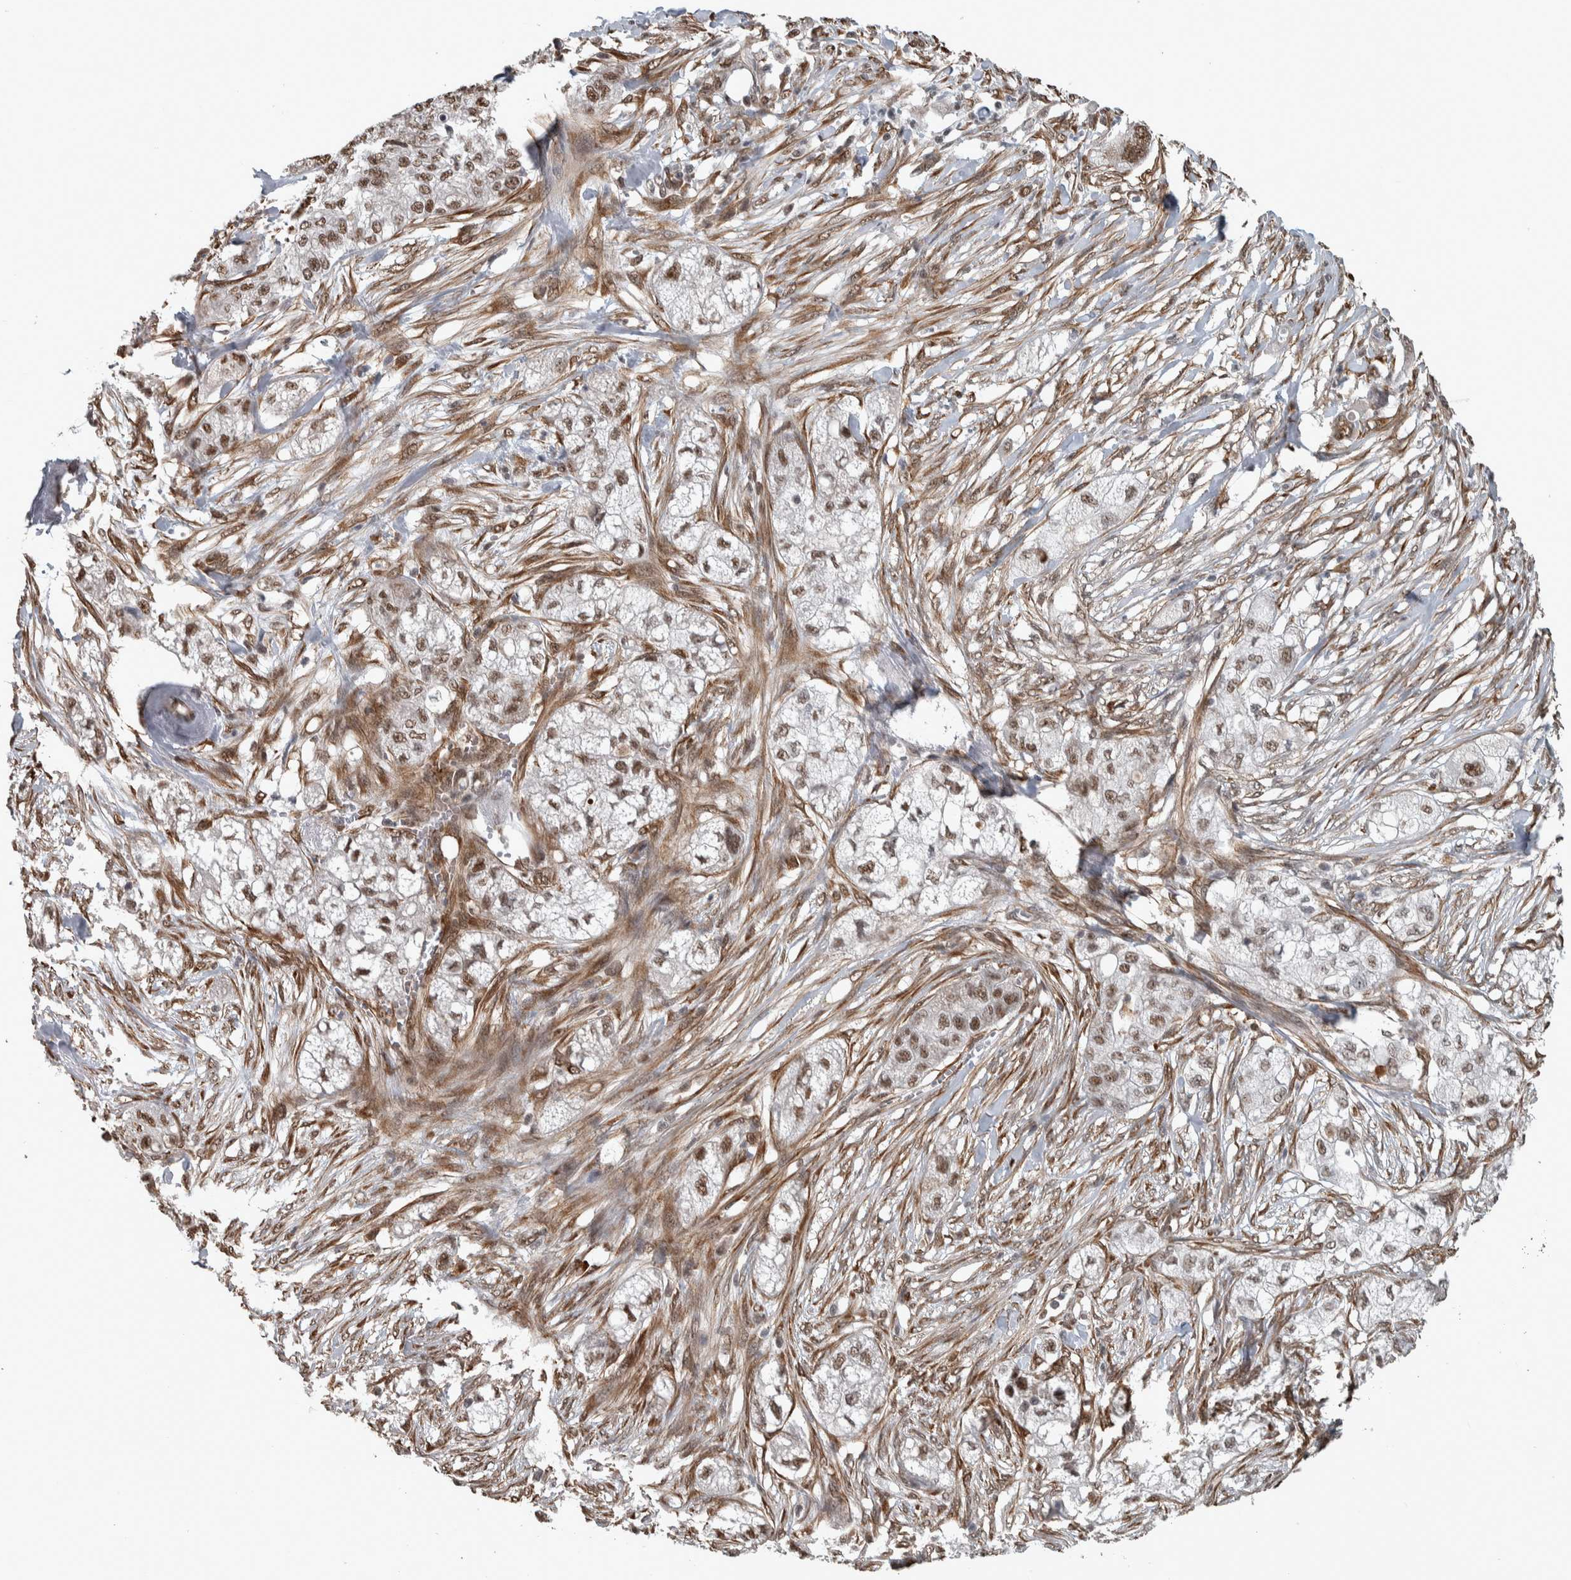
{"staining": {"intensity": "moderate", "quantity": ">75%", "location": "nuclear"}, "tissue": "pancreatic cancer", "cell_type": "Tumor cells", "image_type": "cancer", "snomed": [{"axis": "morphology", "description": "Adenocarcinoma, NOS"}, {"axis": "topography", "description": "Pancreas"}], "caption": "An immunohistochemistry image of neoplastic tissue is shown. Protein staining in brown labels moderate nuclear positivity in adenocarcinoma (pancreatic) within tumor cells. (Brightfield microscopy of DAB IHC at high magnification).", "gene": "DDX42", "patient": {"sex": "female", "age": 78}}